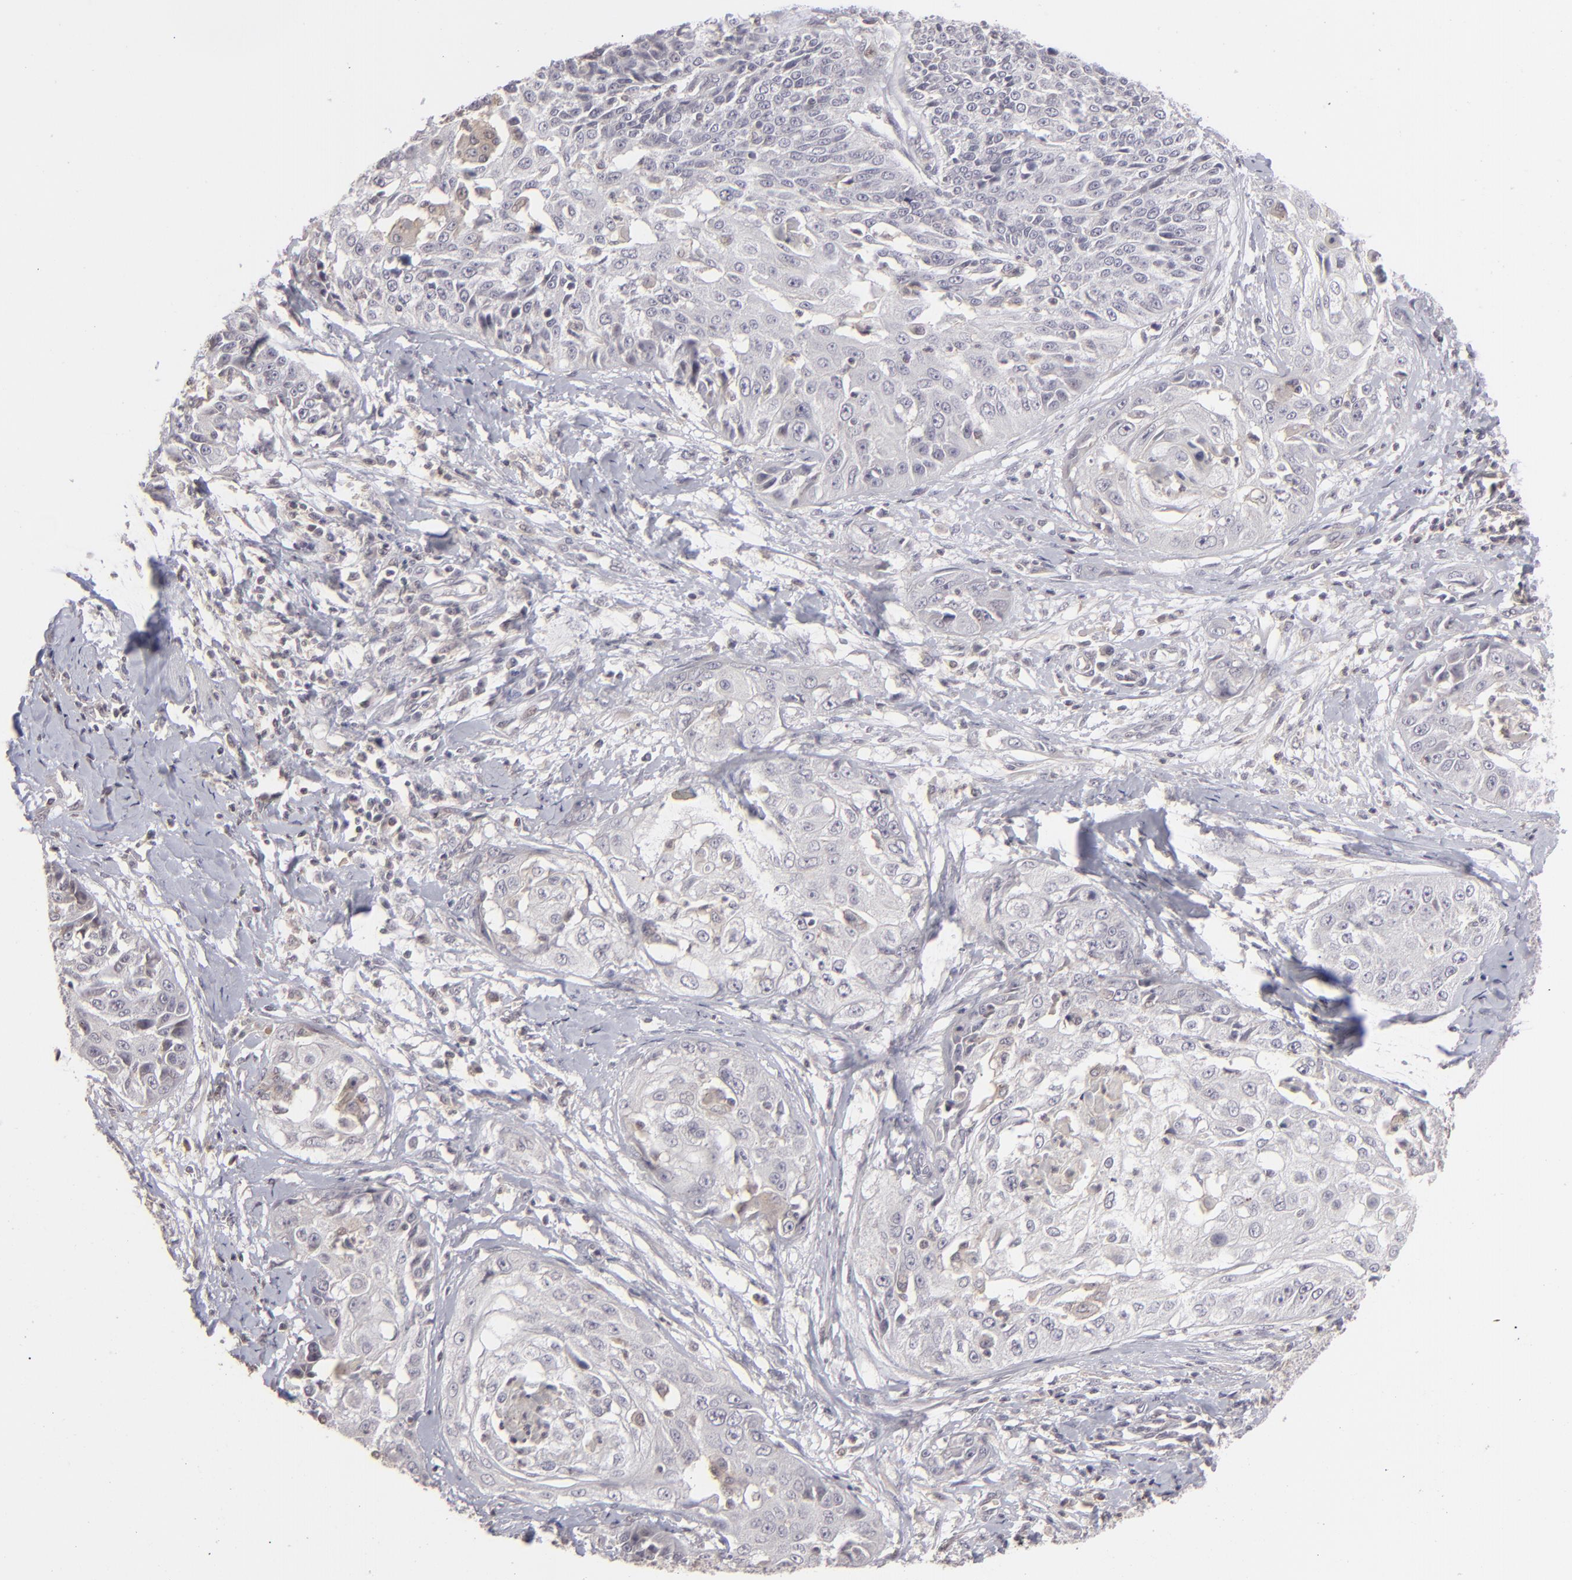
{"staining": {"intensity": "negative", "quantity": "none", "location": "none"}, "tissue": "cervical cancer", "cell_type": "Tumor cells", "image_type": "cancer", "snomed": [{"axis": "morphology", "description": "Squamous cell carcinoma, NOS"}, {"axis": "topography", "description": "Cervix"}], "caption": "High magnification brightfield microscopy of cervical cancer stained with DAB (3,3'-diaminobenzidine) (brown) and counterstained with hematoxylin (blue): tumor cells show no significant staining.", "gene": "CLDN2", "patient": {"sex": "female", "age": 64}}